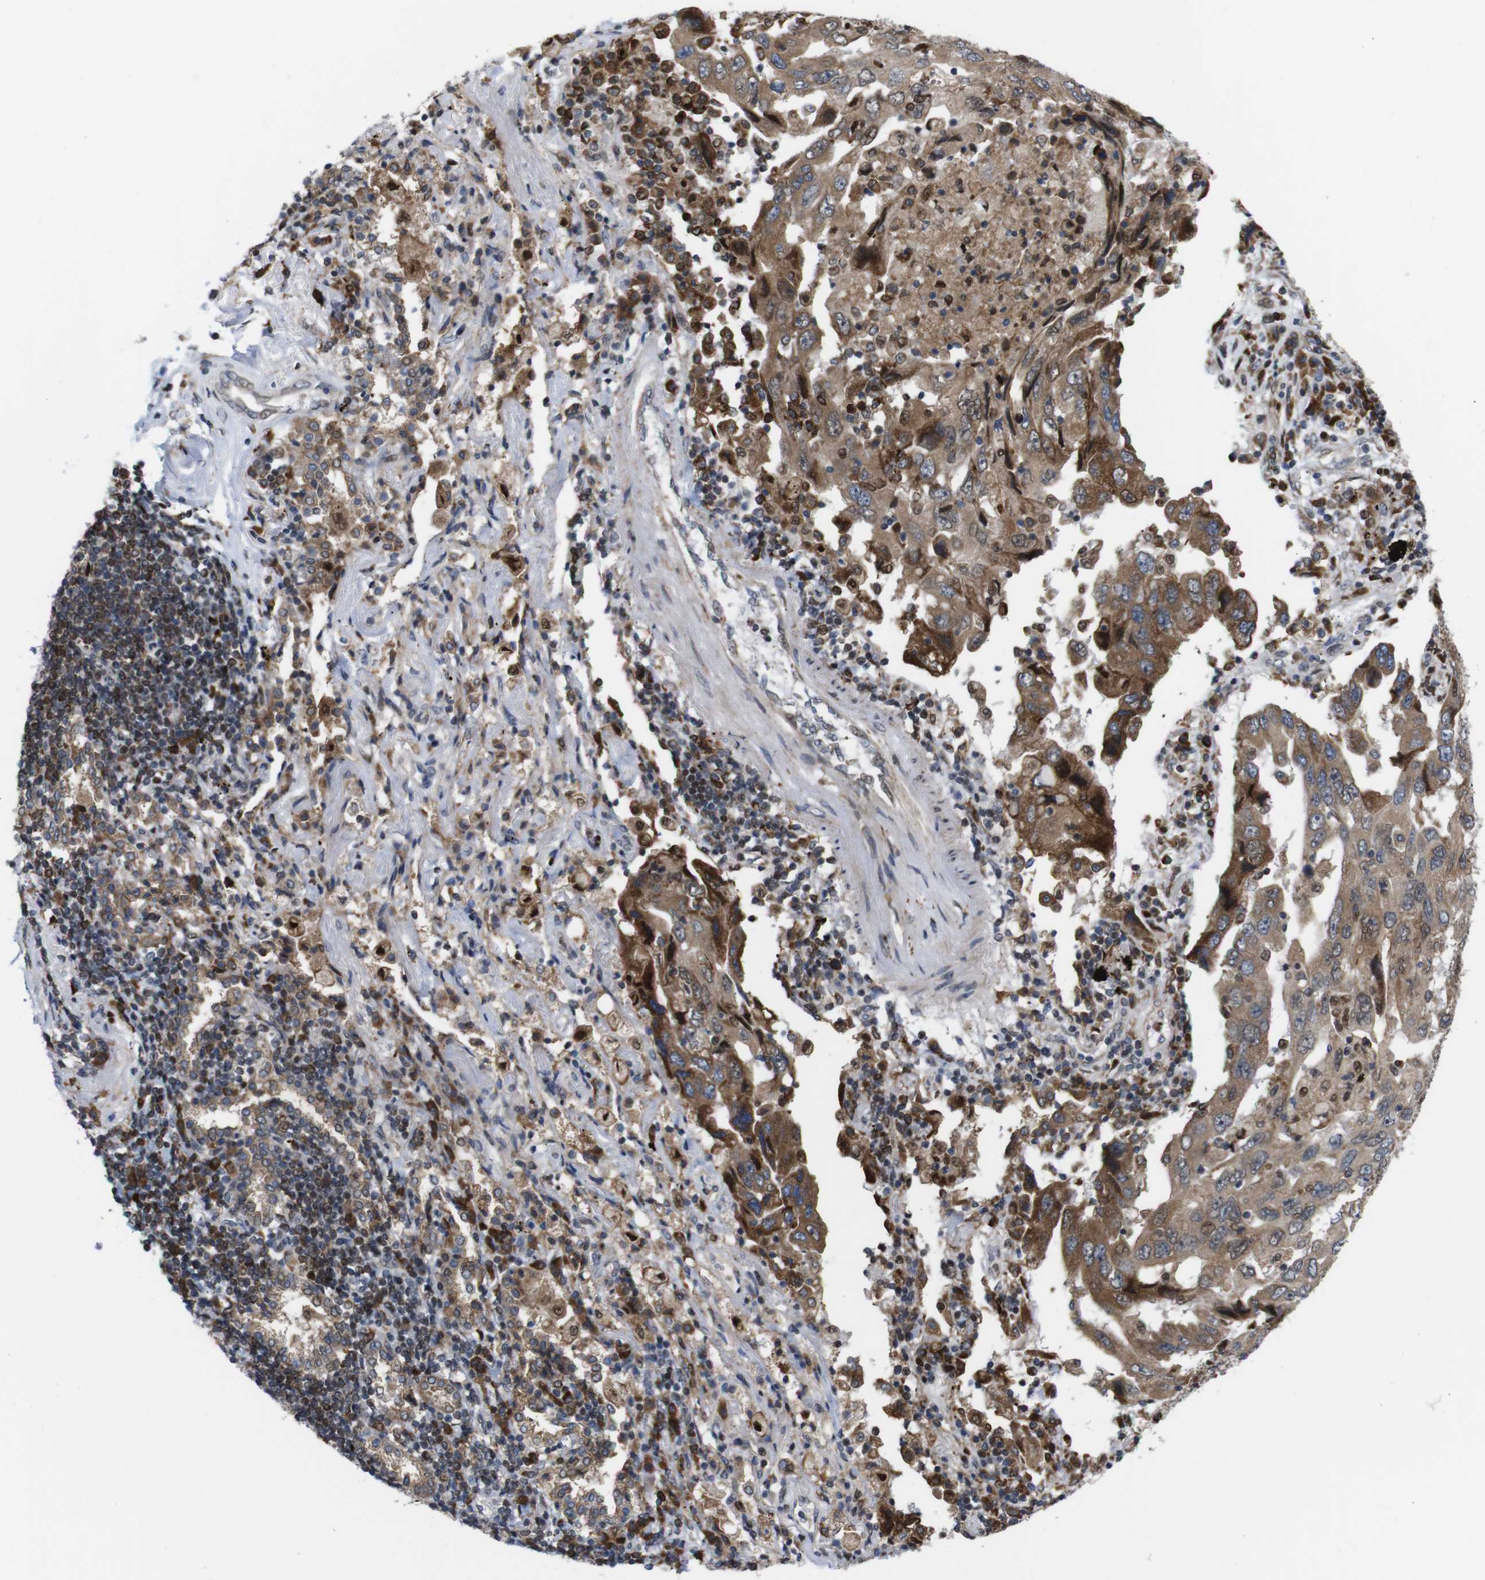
{"staining": {"intensity": "moderate", "quantity": ">75%", "location": "cytoplasmic/membranous"}, "tissue": "lung cancer", "cell_type": "Tumor cells", "image_type": "cancer", "snomed": [{"axis": "morphology", "description": "Adenocarcinoma, NOS"}, {"axis": "topography", "description": "Lung"}], "caption": "Protein analysis of adenocarcinoma (lung) tissue shows moderate cytoplasmic/membranous expression in about >75% of tumor cells. Using DAB (3,3'-diaminobenzidine) (brown) and hematoxylin (blue) stains, captured at high magnification using brightfield microscopy.", "gene": "PTPN1", "patient": {"sex": "female", "age": 65}}